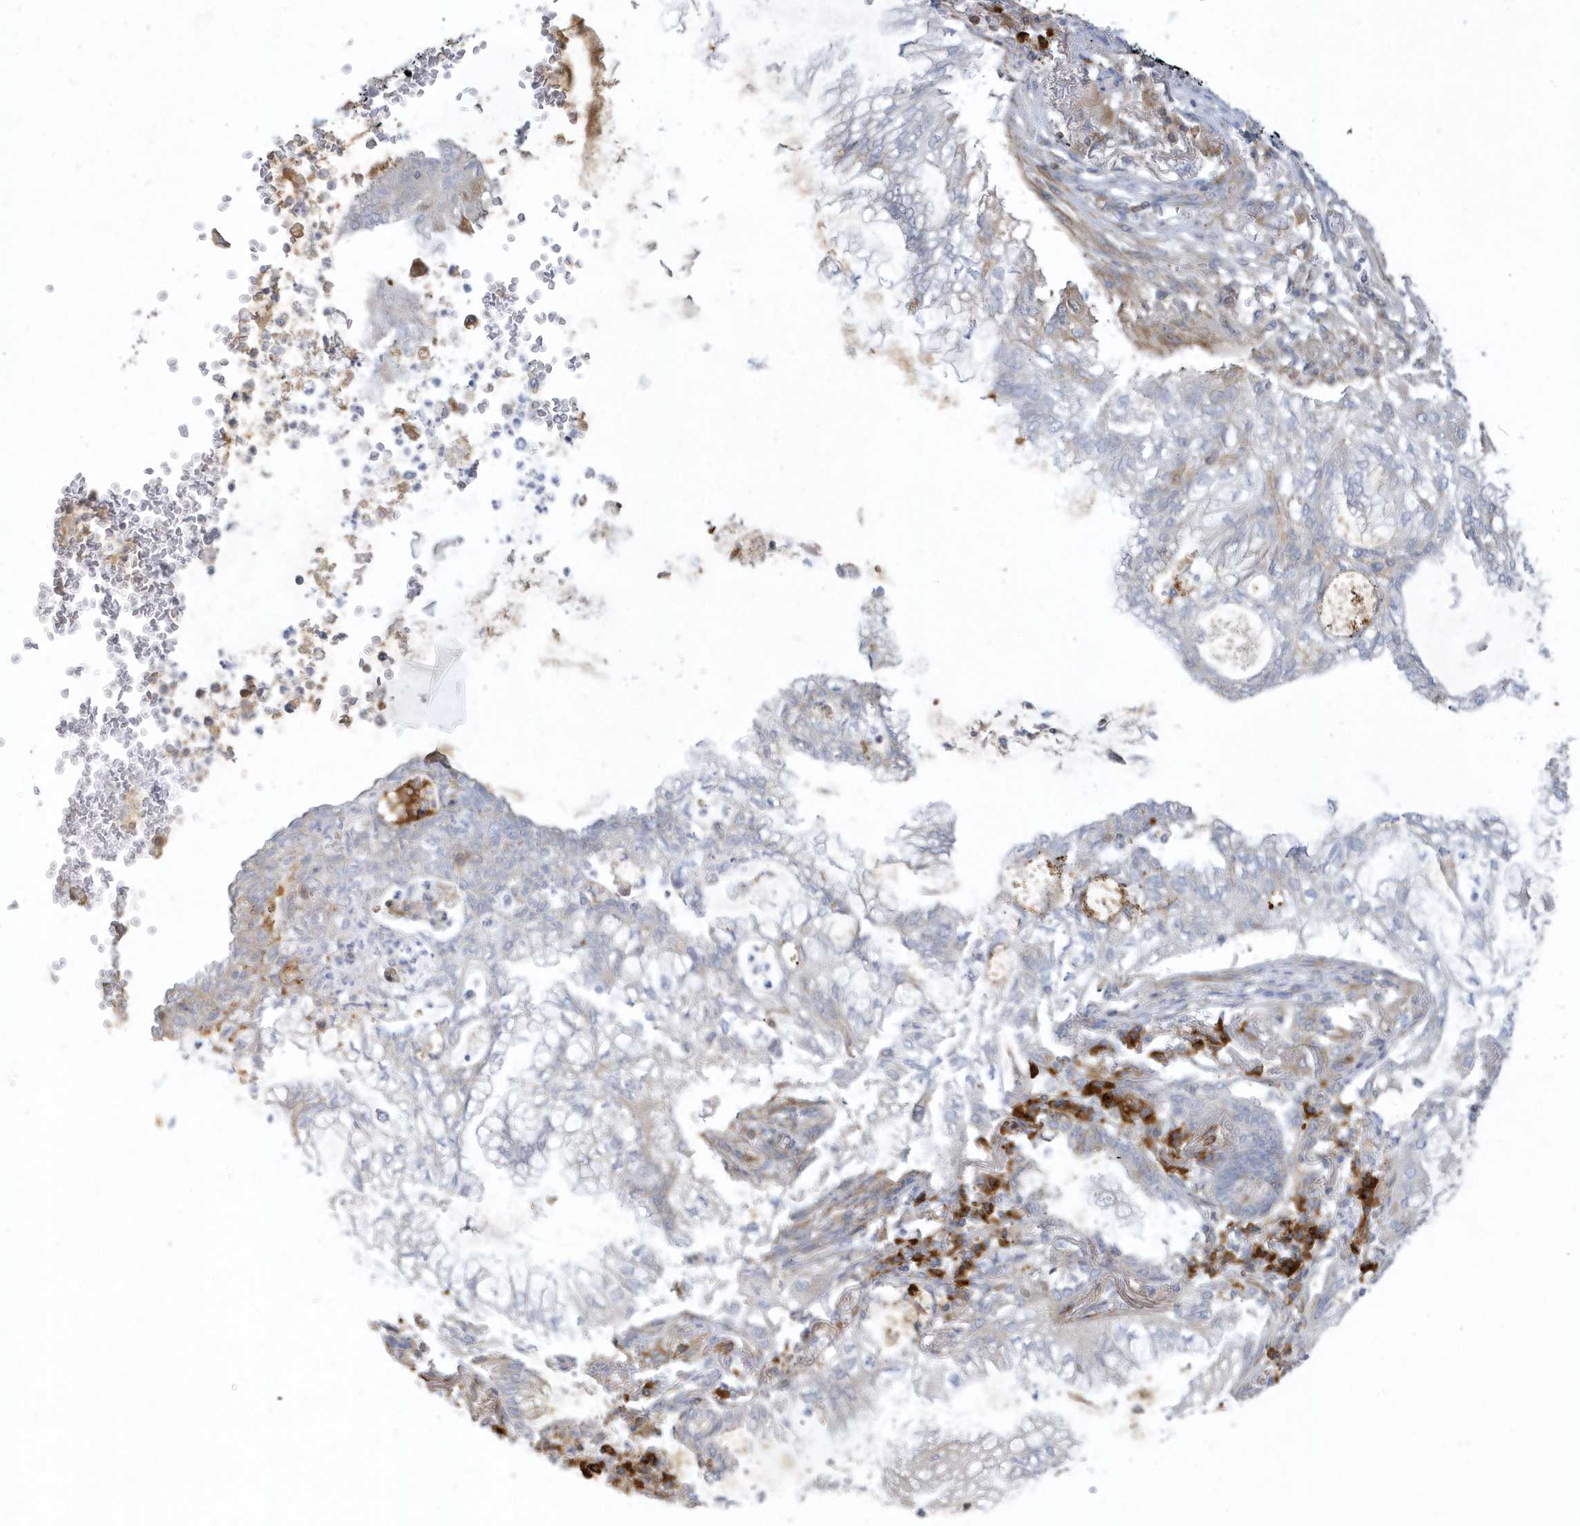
{"staining": {"intensity": "negative", "quantity": "none", "location": "none"}, "tissue": "lung cancer", "cell_type": "Tumor cells", "image_type": "cancer", "snomed": [{"axis": "morphology", "description": "Adenocarcinoma, NOS"}, {"axis": "topography", "description": "Lung"}], "caption": "Immunohistochemistry photomicrograph of neoplastic tissue: lung cancer (adenocarcinoma) stained with DAB (3,3'-diaminobenzidine) shows no significant protein positivity in tumor cells. (DAB (3,3'-diaminobenzidine) IHC with hematoxylin counter stain).", "gene": "THADA", "patient": {"sex": "female", "age": 70}}